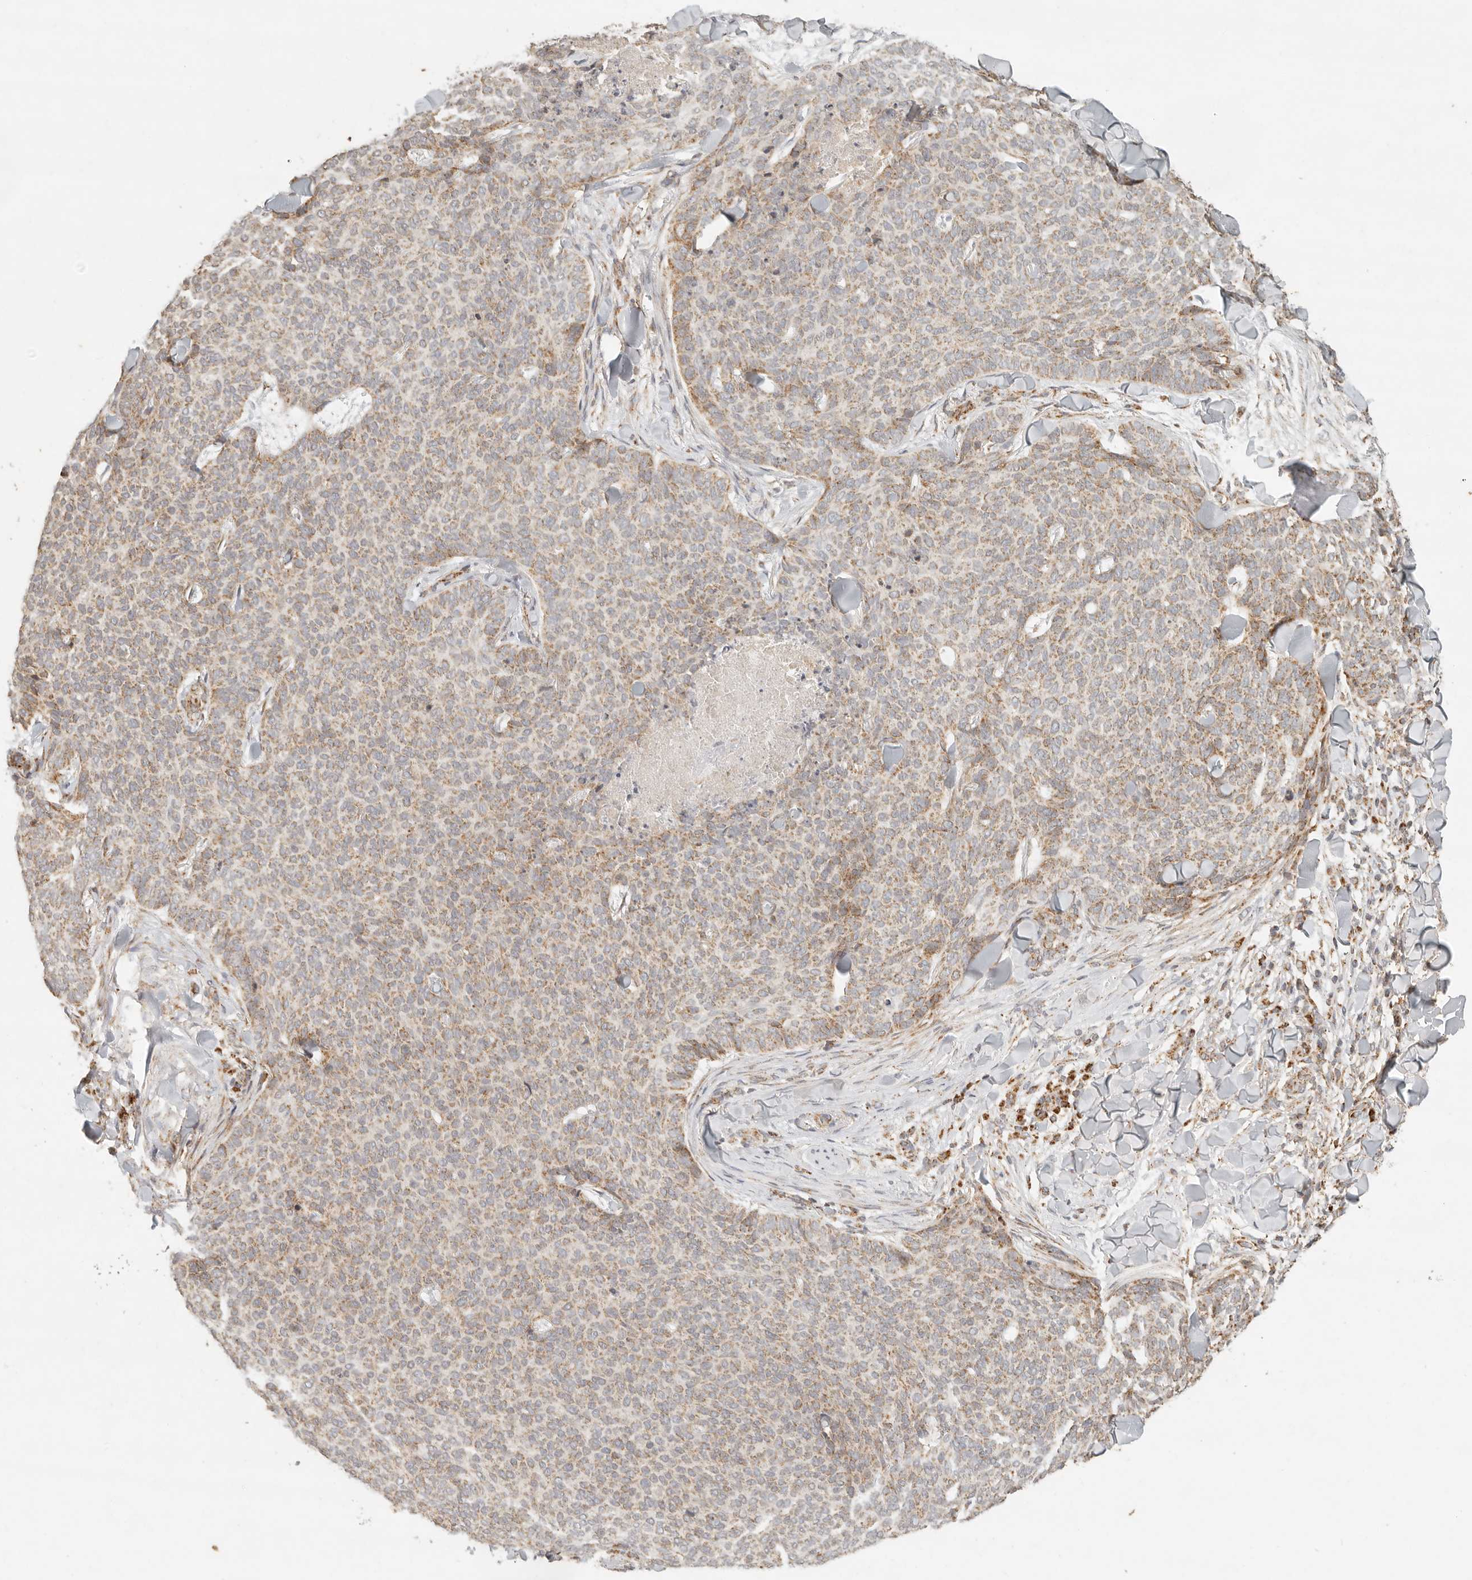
{"staining": {"intensity": "moderate", "quantity": "25%-75%", "location": "cytoplasmic/membranous"}, "tissue": "skin cancer", "cell_type": "Tumor cells", "image_type": "cancer", "snomed": [{"axis": "morphology", "description": "Normal tissue, NOS"}, {"axis": "morphology", "description": "Basal cell carcinoma"}, {"axis": "topography", "description": "Skin"}], "caption": "Protein analysis of skin cancer (basal cell carcinoma) tissue demonstrates moderate cytoplasmic/membranous staining in about 25%-75% of tumor cells. (IHC, brightfield microscopy, high magnification).", "gene": "MRPL55", "patient": {"sex": "male", "age": 50}}